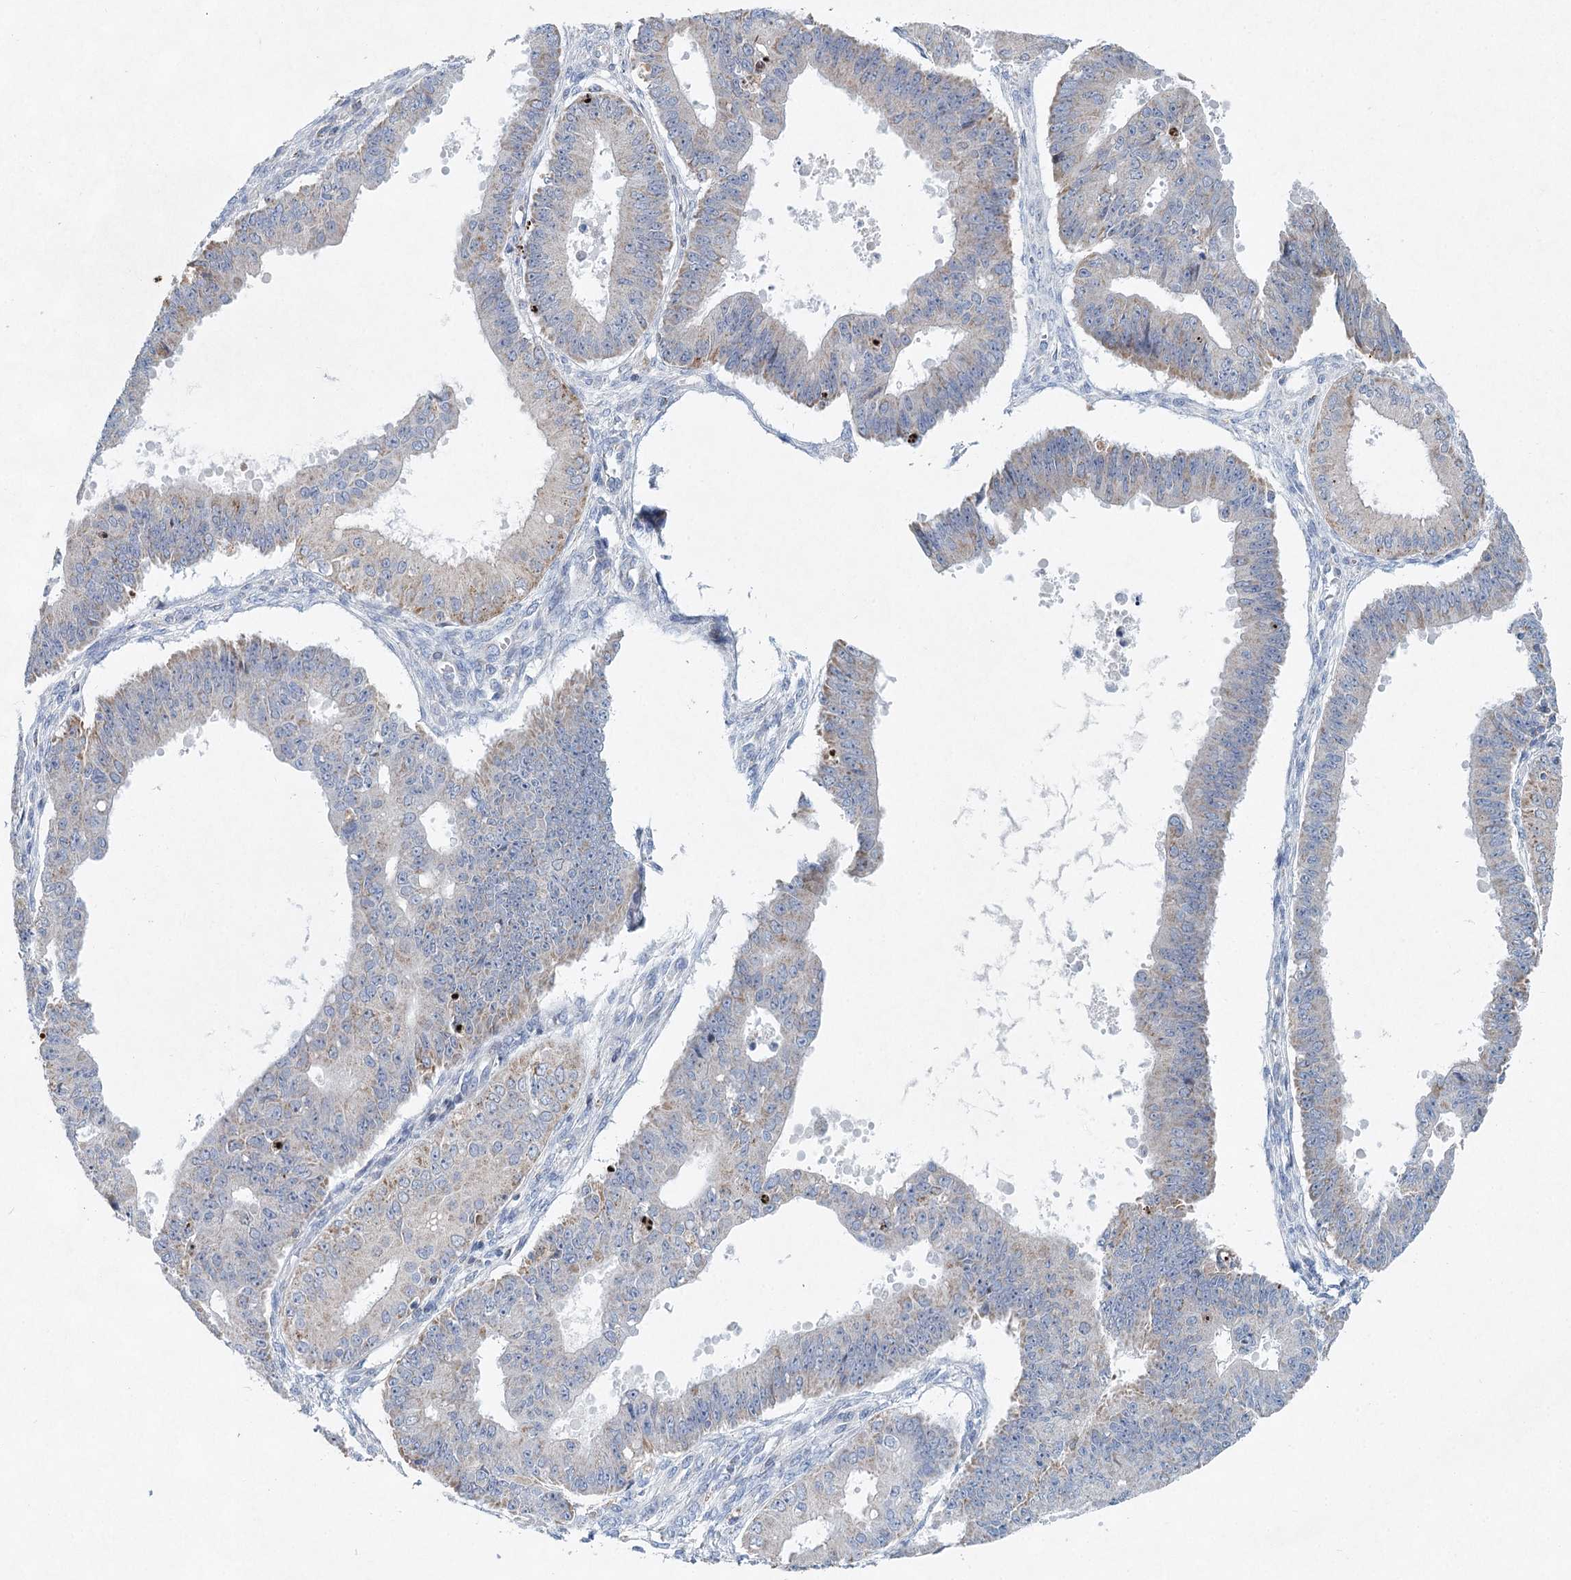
{"staining": {"intensity": "weak", "quantity": "<25%", "location": "cytoplasmic/membranous"}, "tissue": "ovarian cancer", "cell_type": "Tumor cells", "image_type": "cancer", "snomed": [{"axis": "morphology", "description": "Carcinoma, endometroid"}, {"axis": "topography", "description": "Appendix"}, {"axis": "topography", "description": "Ovary"}], "caption": "Human endometroid carcinoma (ovarian) stained for a protein using immunohistochemistry demonstrates no expression in tumor cells.", "gene": "XPO6", "patient": {"sex": "female", "age": 42}}